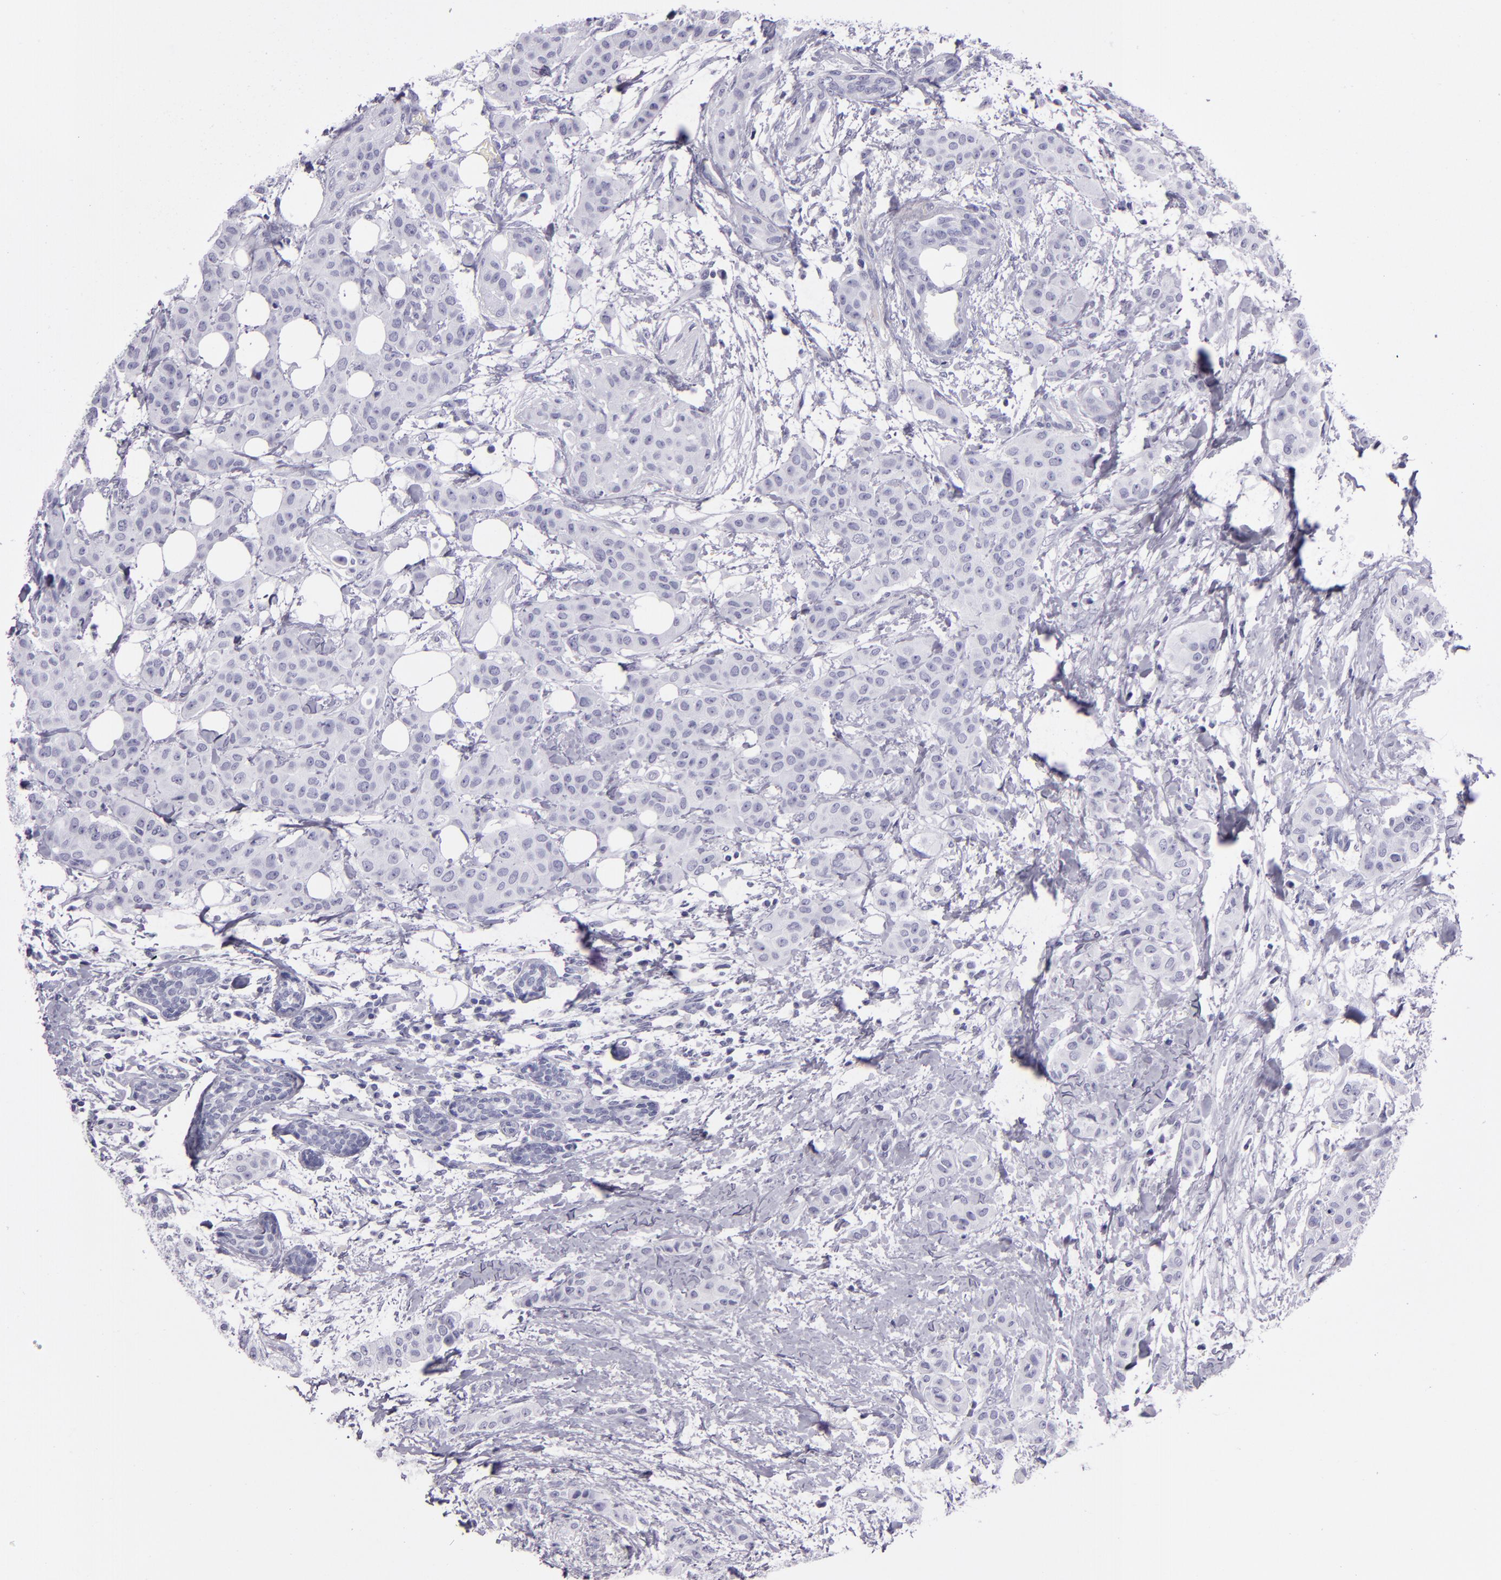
{"staining": {"intensity": "negative", "quantity": "none", "location": "none"}, "tissue": "breast cancer", "cell_type": "Tumor cells", "image_type": "cancer", "snomed": [{"axis": "morphology", "description": "Duct carcinoma"}, {"axis": "topography", "description": "Breast"}], "caption": "Tumor cells are negative for protein expression in human infiltrating ductal carcinoma (breast).", "gene": "CR2", "patient": {"sex": "female", "age": 40}}